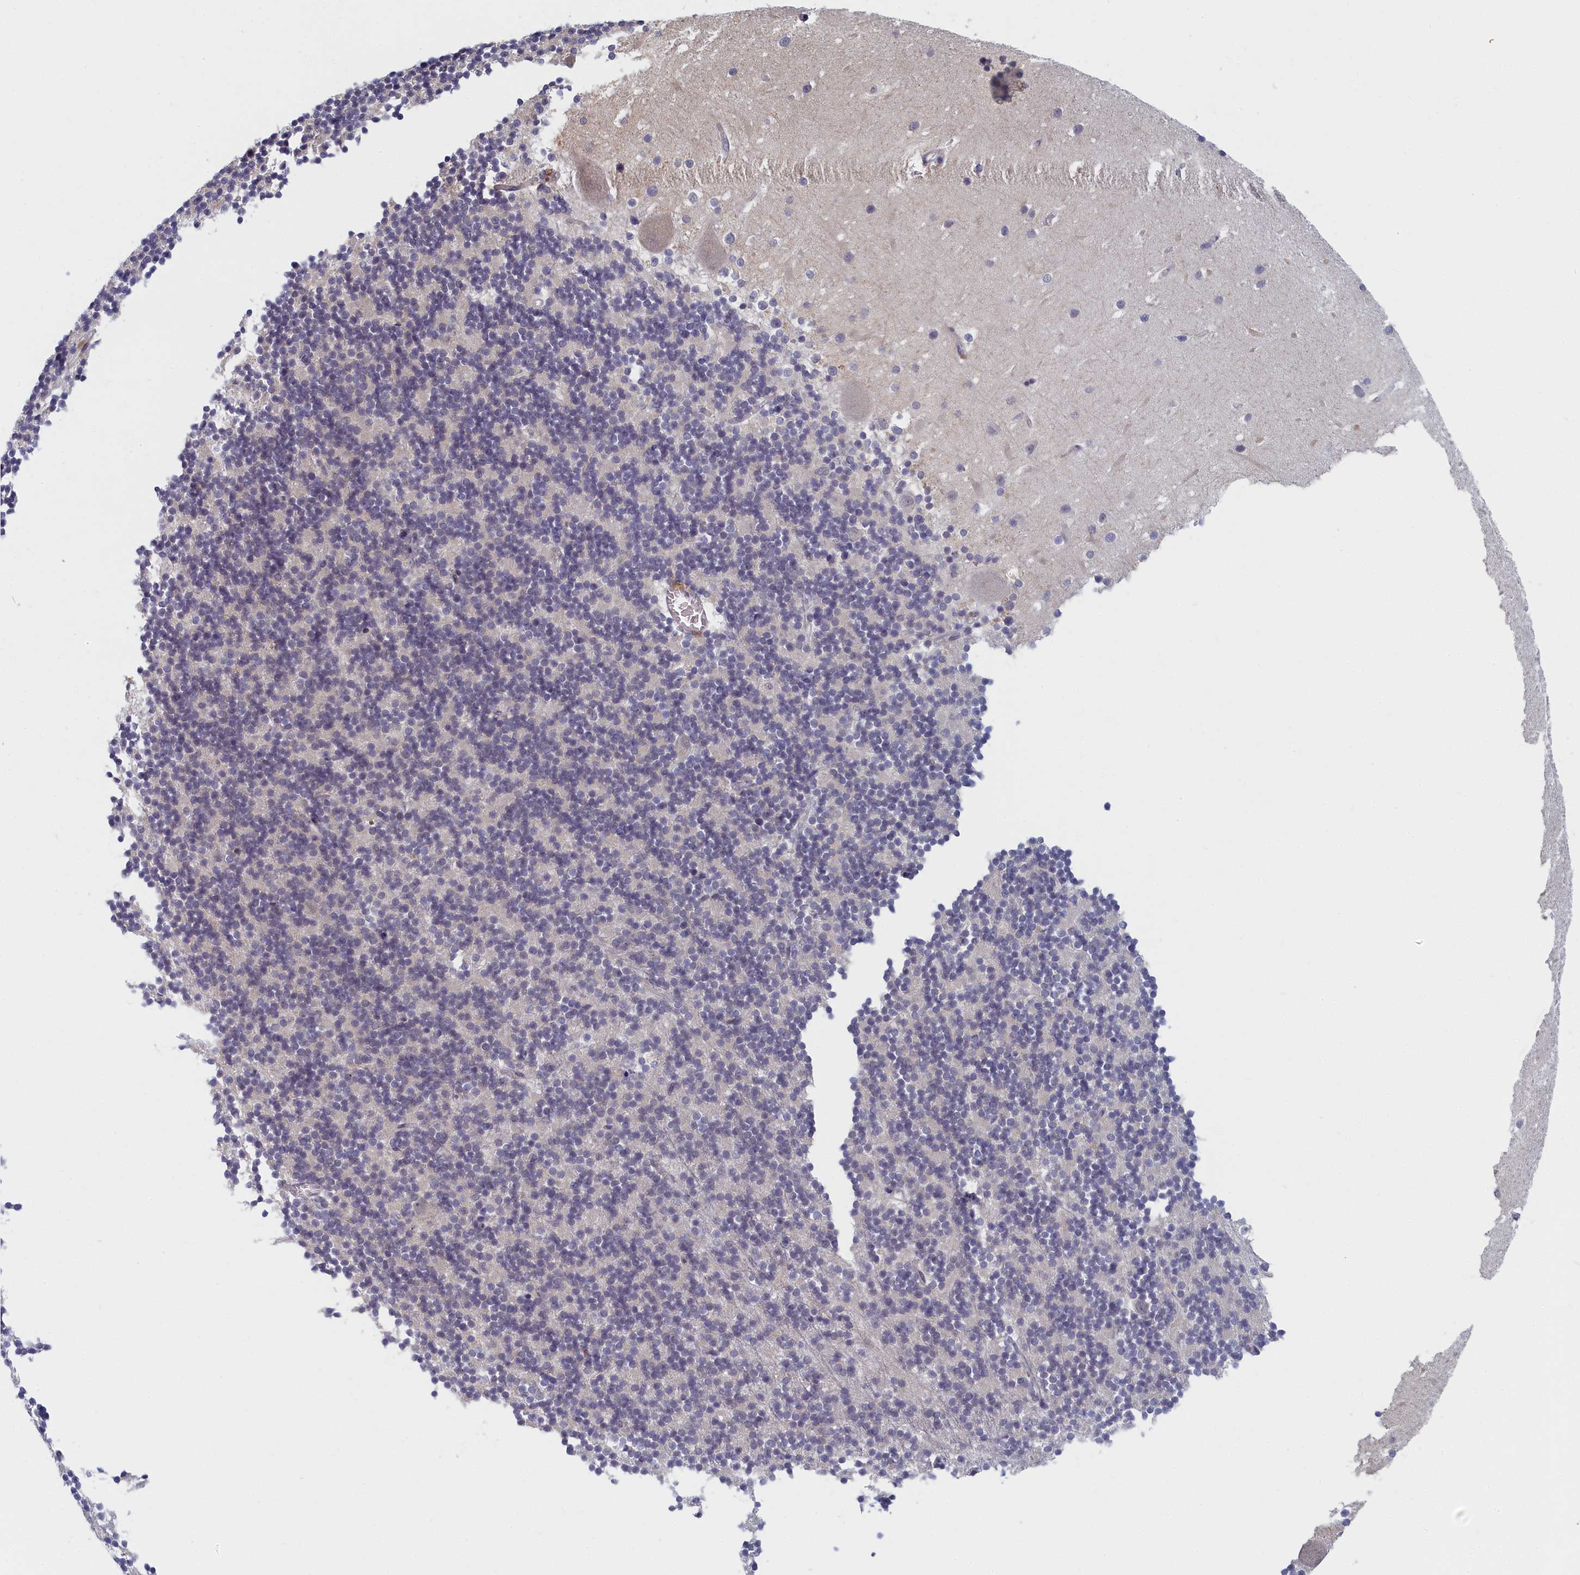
{"staining": {"intensity": "negative", "quantity": "none", "location": "none"}, "tissue": "cerebellum", "cell_type": "Cells in granular layer", "image_type": "normal", "snomed": [{"axis": "morphology", "description": "Normal tissue, NOS"}, {"axis": "topography", "description": "Cerebellum"}], "caption": "A high-resolution image shows immunohistochemistry staining of normal cerebellum, which demonstrates no significant positivity in cells in granular layer. (Brightfield microscopy of DAB immunohistochemistry (IHC) at high magnification).", "gene": "DNAJC17", "patient": {"sex": "male", "age": 54}}